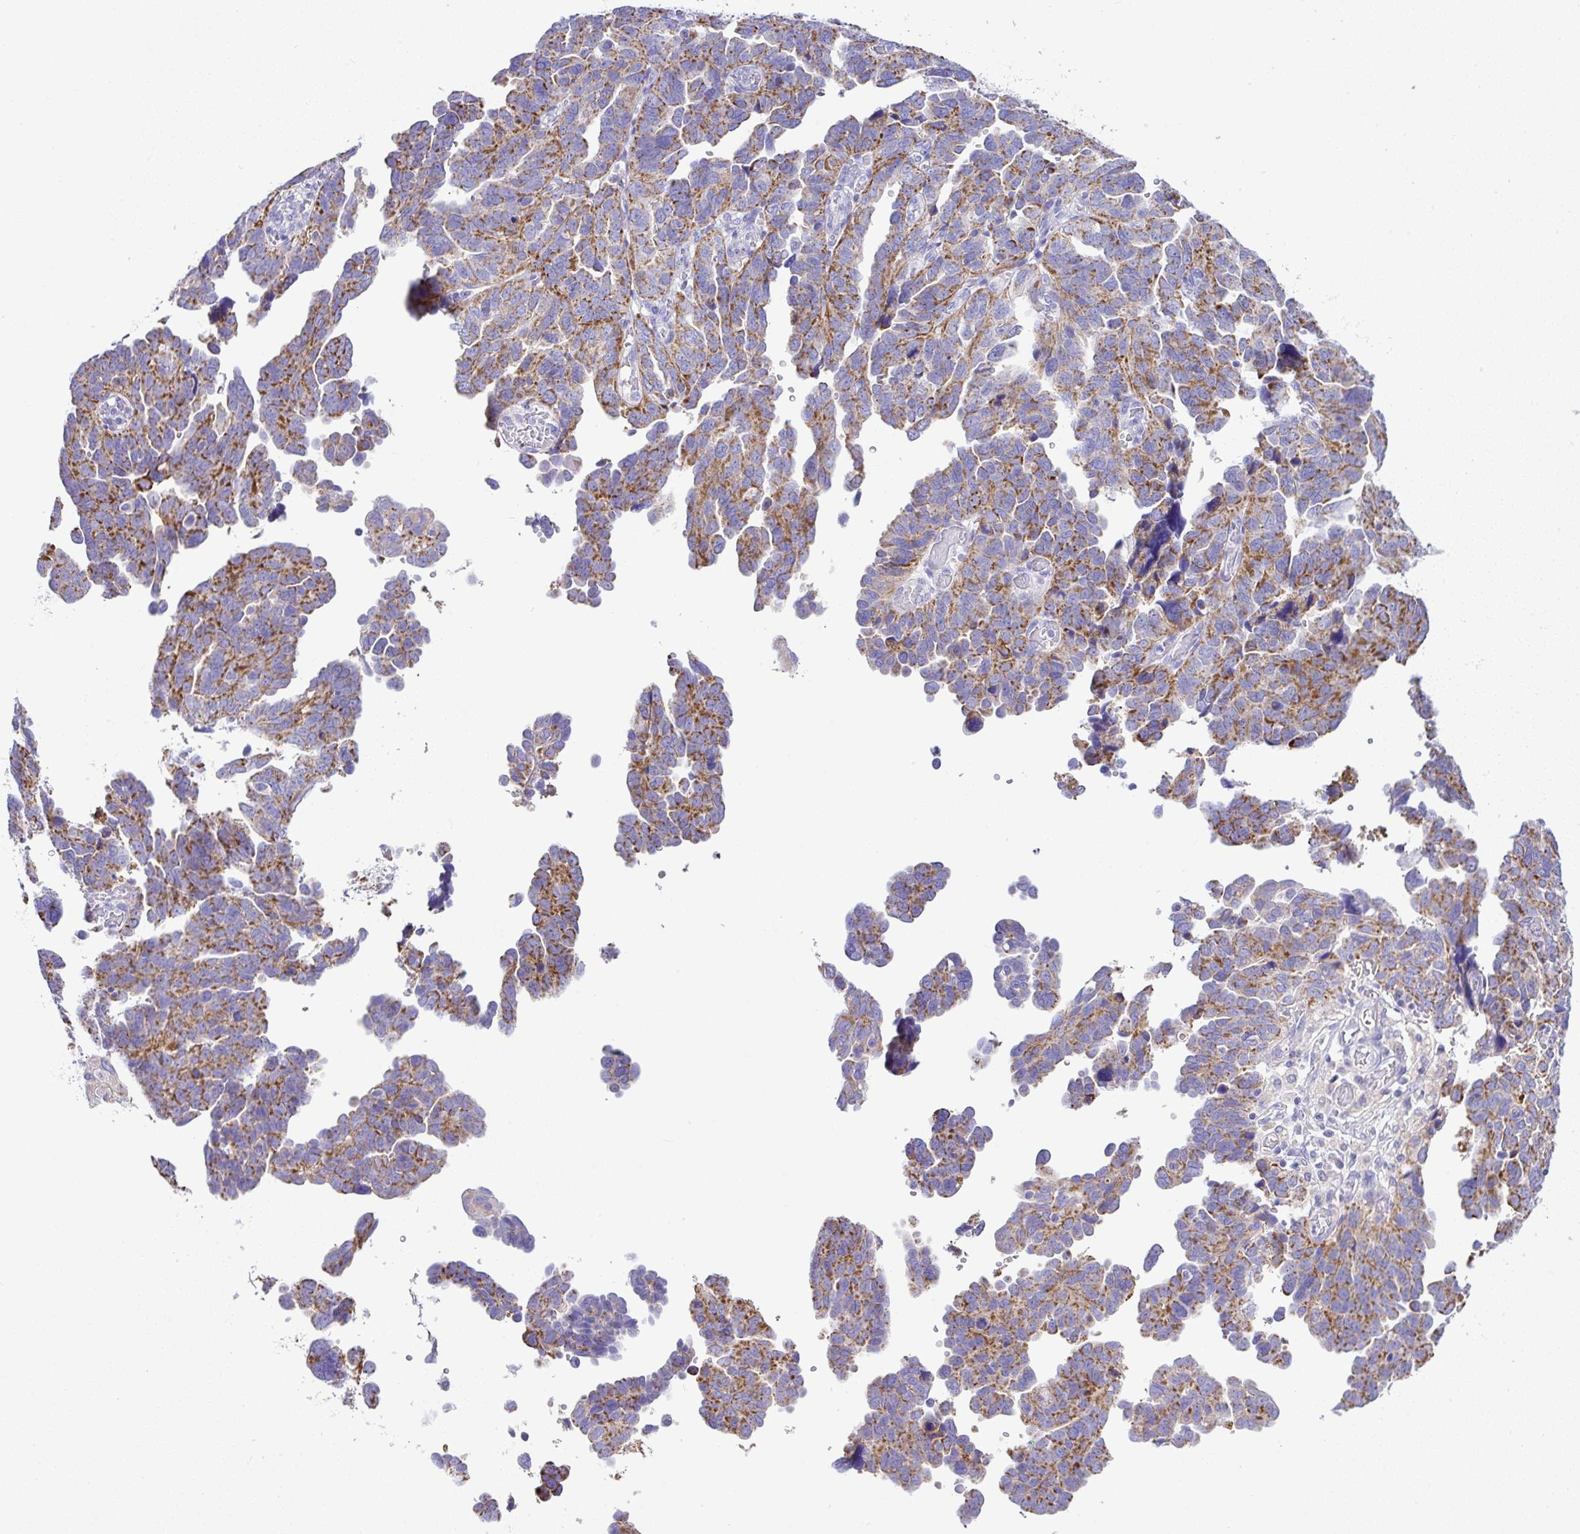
{"staining": {"intensity": "moderate", "quantity": ">75%", "location": "cytoplasmic/membranous"}, "tissue": "ovarian cancer", "cell_type": "Tumor cells", "image_type": "cancer", "snomed": [{"axis": "morphology", "description": "Cystadenocarcinoma, serous, NOS"}, {"axis": "topography", "description": "Ovary"}], "caption": "Brown immunohistochemical staining in ovarian cancer (serous cystadenocarcinoma) shows moderate cytoplasmic/membranous staining in approximately >75% of tumor cells. (IHC, brightfield microscopy, high magnification).", "gene": "SLC13A1", "patient": {"sex": "female", "age": 64}}